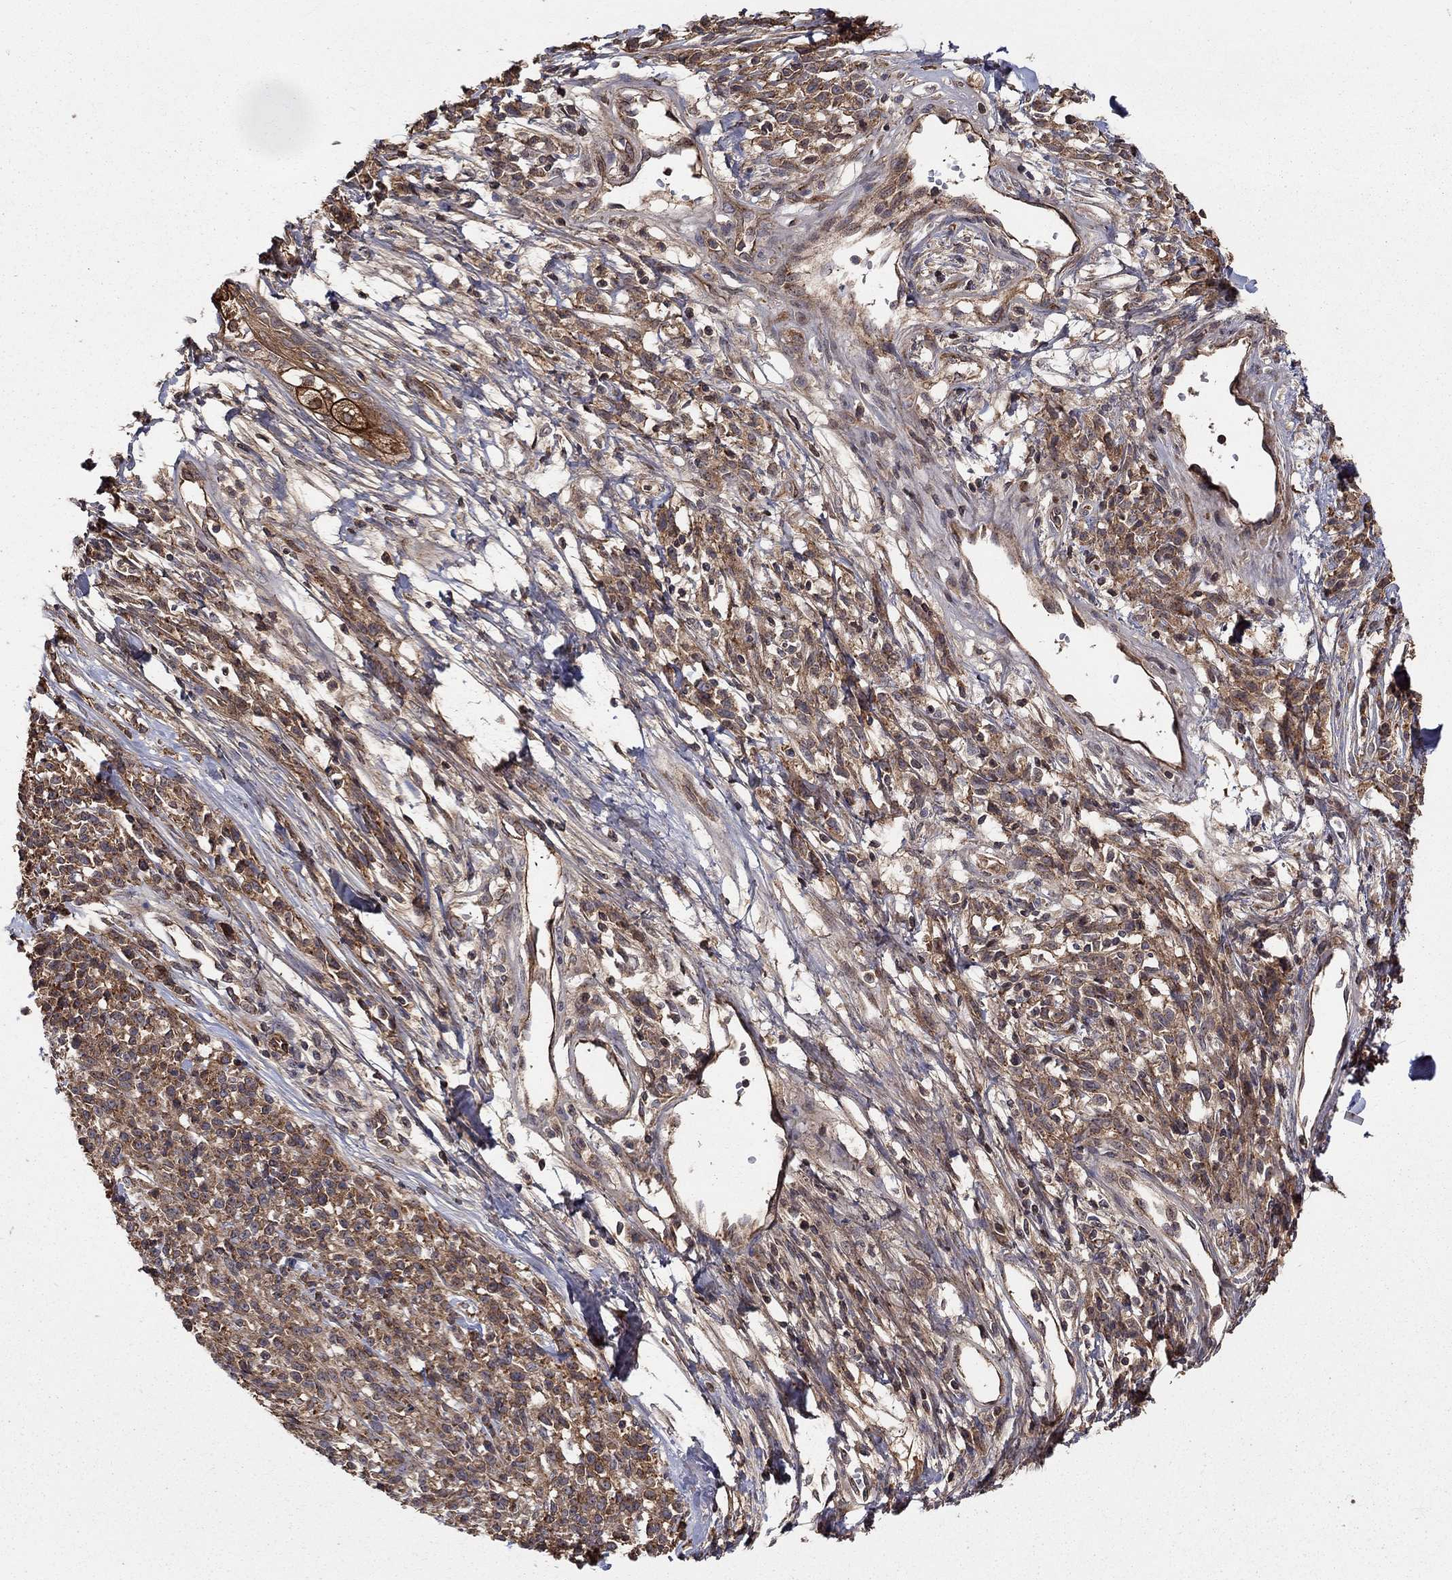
{"staining": {"intensity": "moderate", "quantity": ">75%", "location": "cytoplasmic/membranous"}, "tissue": "melanoma", "cell_type": "Tumor cells", "image_type": "cancer", "snomed": [{"axis": "morphology", "description": "Malignant melanoma, NOS"}, {"axis": "topography", "description": "Skin"}, {"axis": "topography", "description": "Skin of trunk"}], "caption": "Malignant melanoma stained for a protein (brown) exhibits moderate cytoplasmic/membranous positive staining in about >75% of tumor cells.", "gene": "BMERB1", "patient": {"sex": "male", "age": 74}}